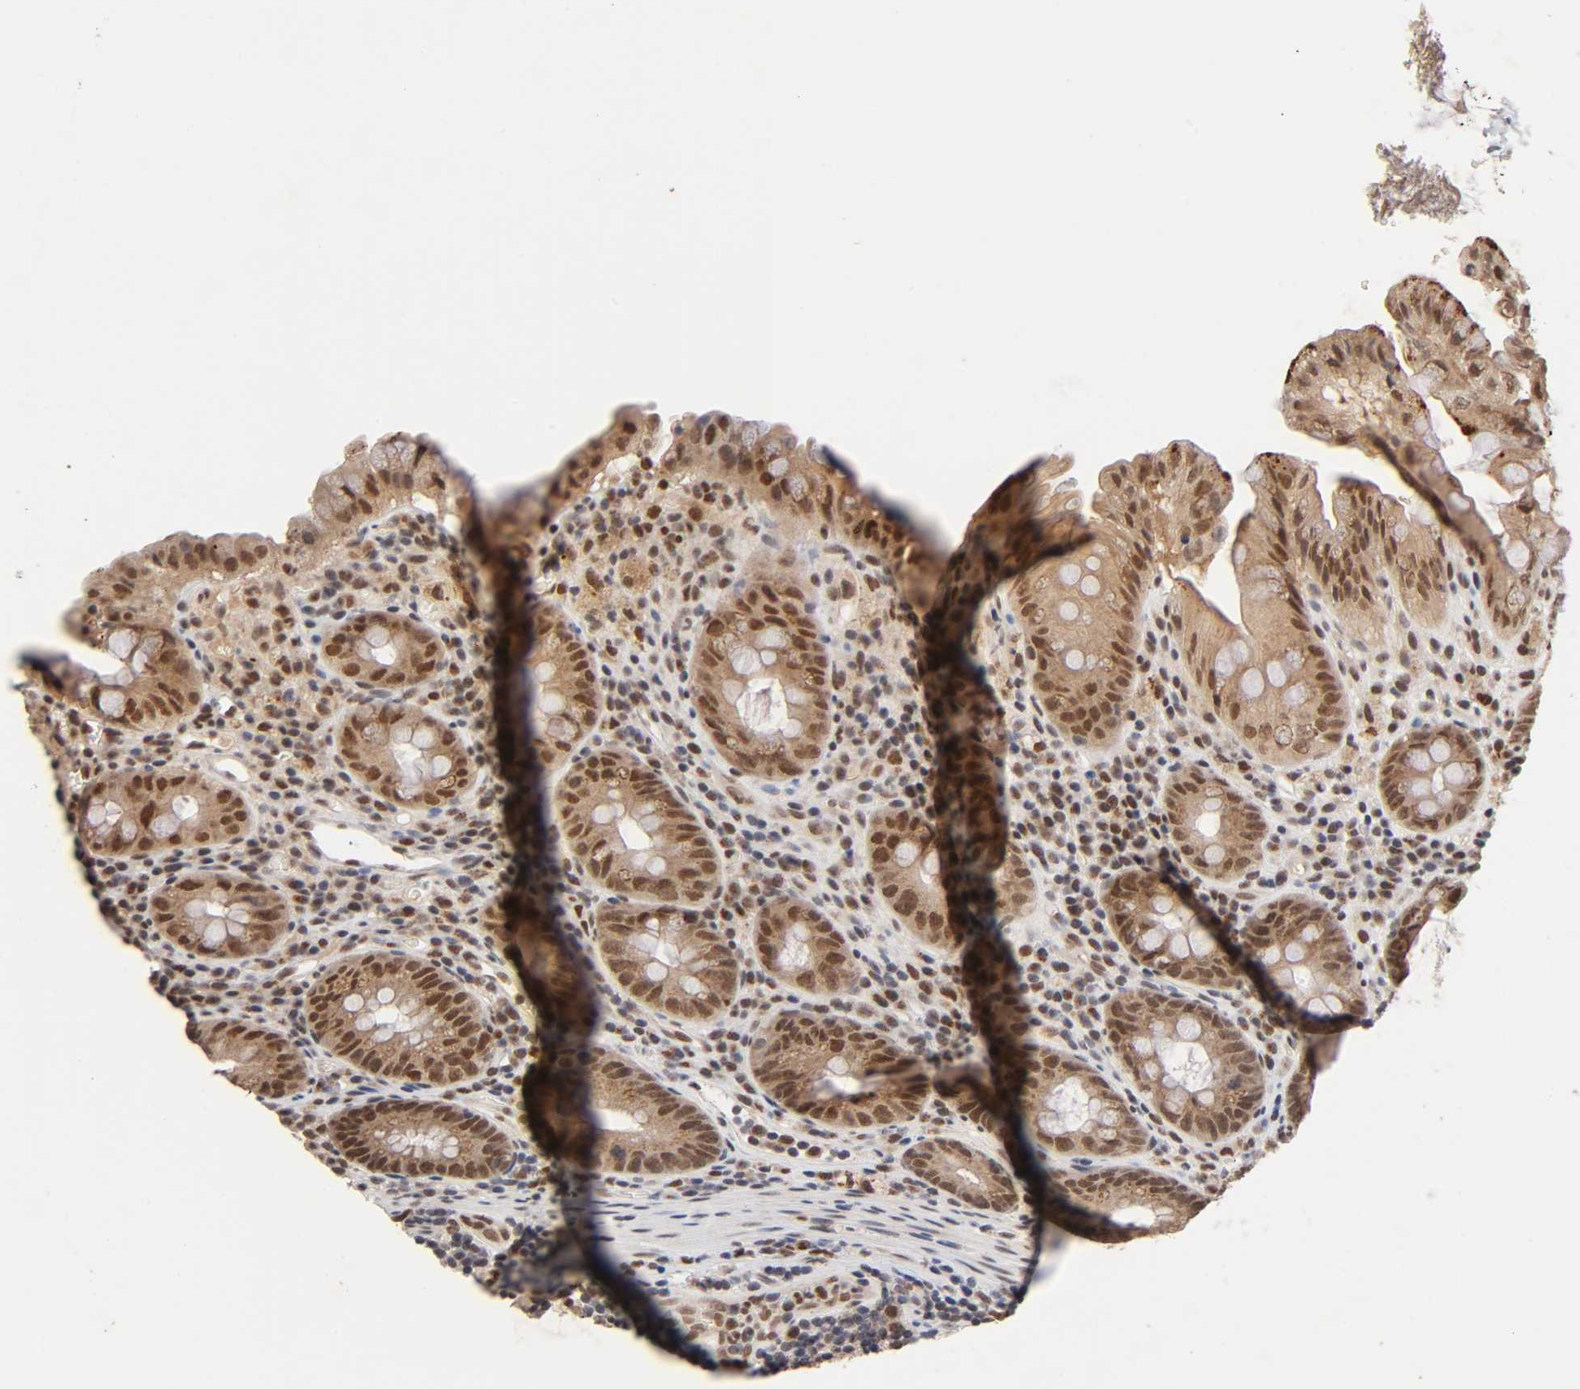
{"staining": {"intensity": "negative", "quantity": "none", "location": "none"}, "tissue": "colon", "cell_type": "Endothelial cells", "image_type": "normal", "snomed": [{"axis": "morphology", "description": "Normal tissue, NOS"}, {"axis": "topography", "description": "Colon"}], "caption": "Immunohistochemistry (IHC) of normal human colon reveals no positivity in endothelial cells.", "gene": "EP300", "patient": {"sex": "female", "age": 46}}